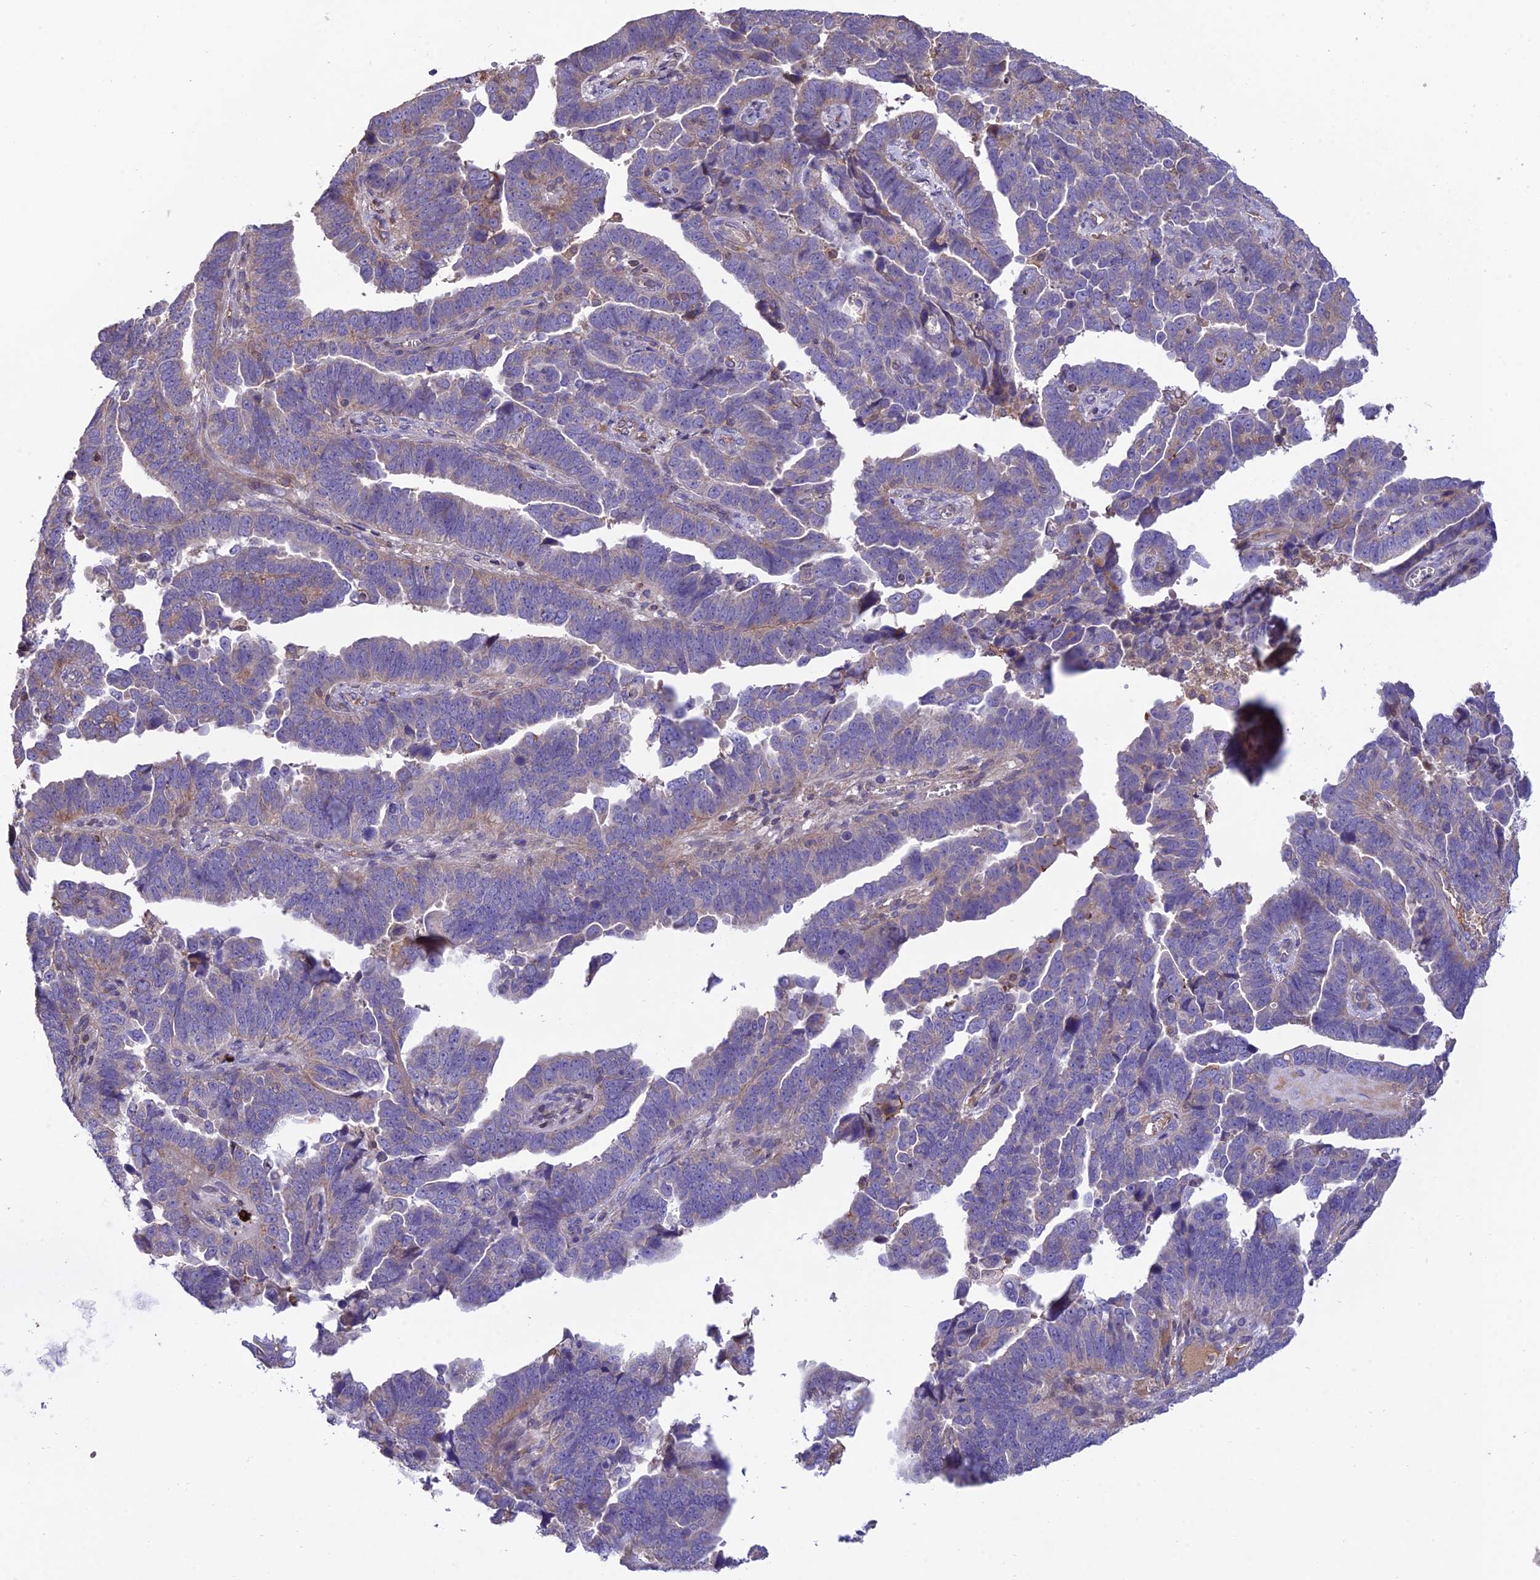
{"staining": {"intensity": "negative", "quantity": "none", "location": "none"}, "tissue": "endometrial cancer", "cell_type": "Tumor cells", "image_type": "cancer", "snomed": [{"axis": "morphology", "description": "Adenocarcinoma, NOS"}, {"axis": "topography", "description": "Endometrium"}], "caption": "Micrograph shows no protein staining in tumor cells of endometrial adenocarcinoma tissue.", "gene": "MIOS", "patient": {"sex": "female", "age": 75}}